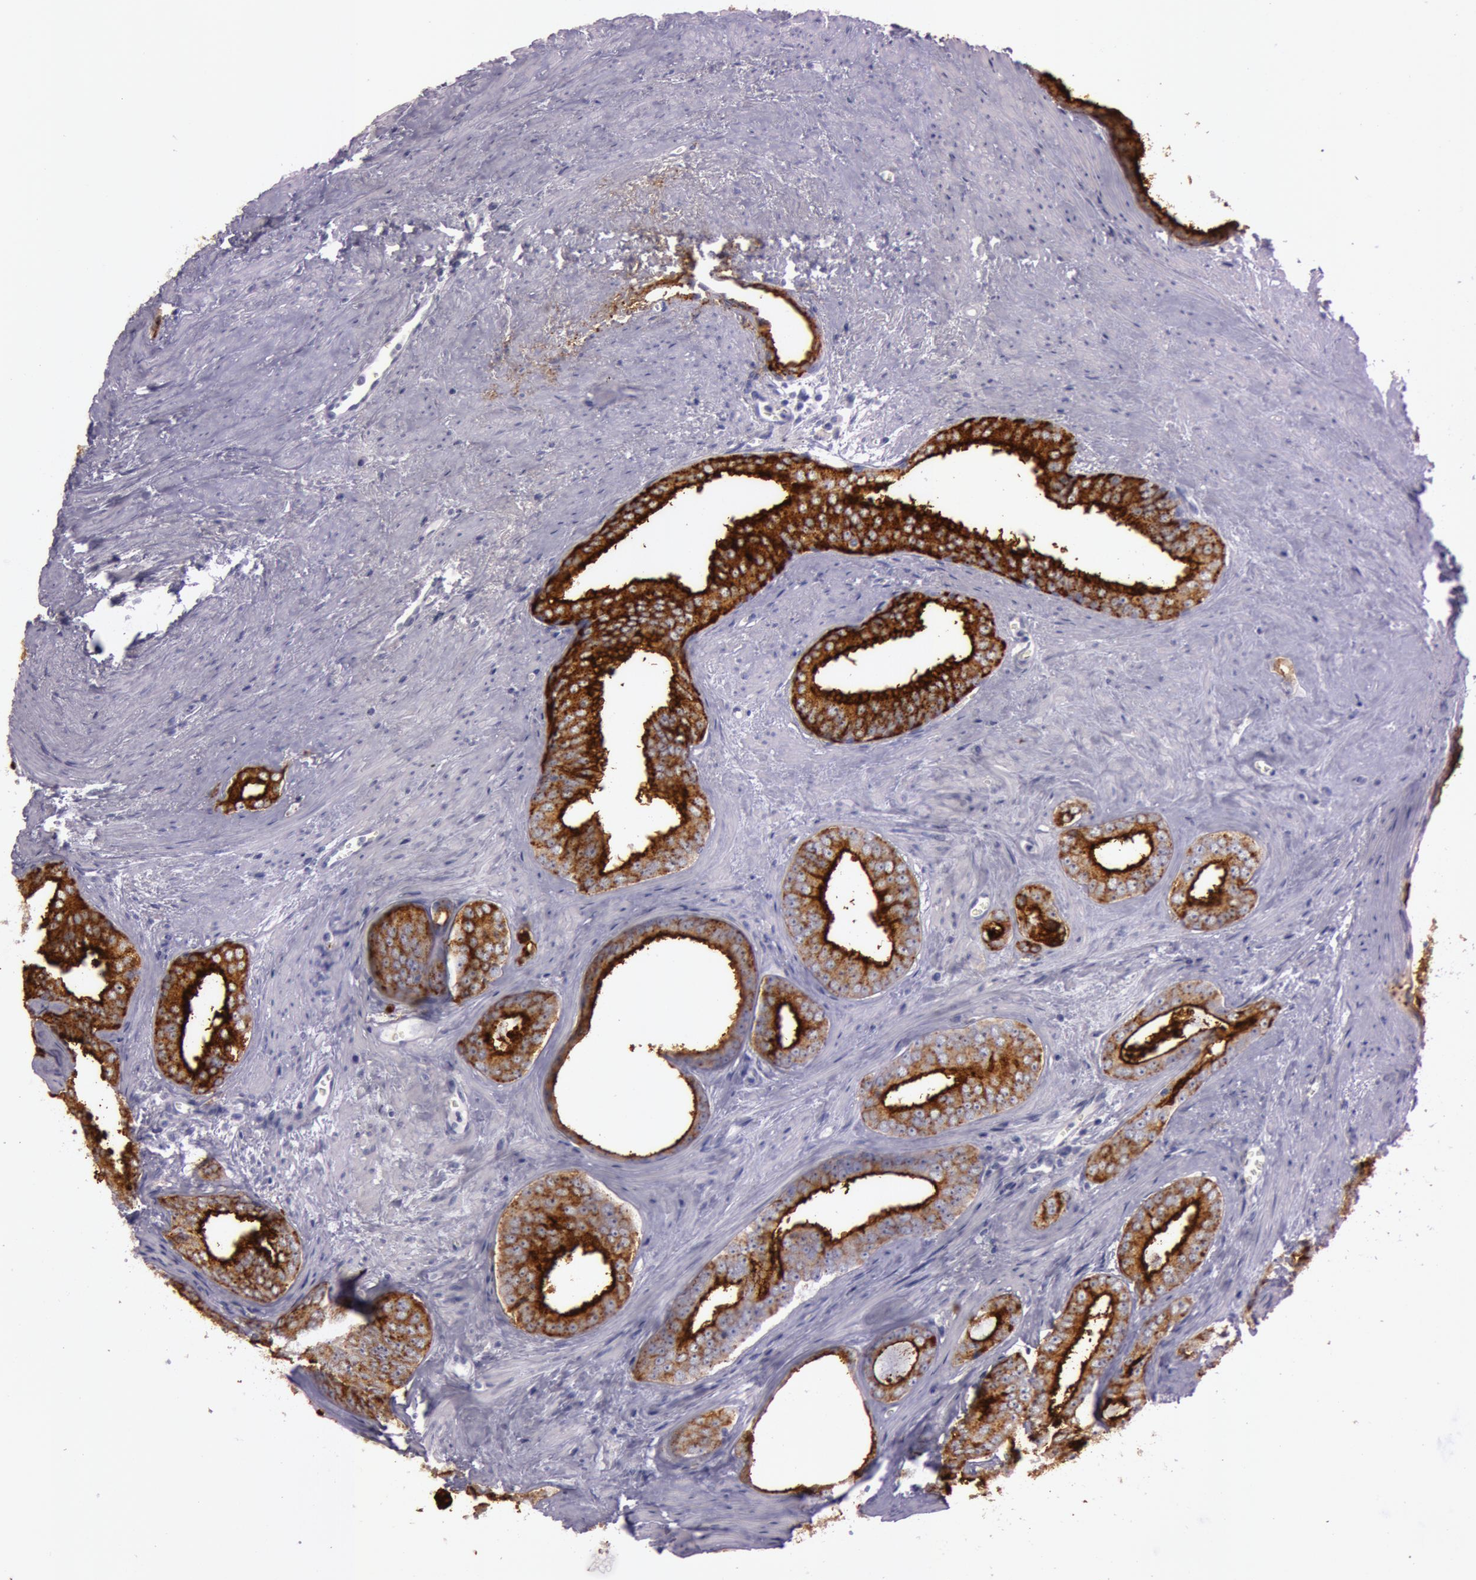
{"staining": {"intensity": "strong", "quantity": ">75%", "location": "cytoplasmic/membranous"}, "tissue": "prostate cancer", "cell_type": "Tumor cells", "image_type": "cancer", "snomed": [{"axis": "morphology", "description": "Adenocarcinoma, Medium grade"}, {"axis": "topography", "description": "Prostate"}], "caption": "This is a photomicrograph of immunohistochemistry staining of prostate cancer, which shows strong positivity in the cytoplasmic/membranous of tumor cells.", "gene": "FOLH1", "patient": {"sex": "male", "age": 79}}